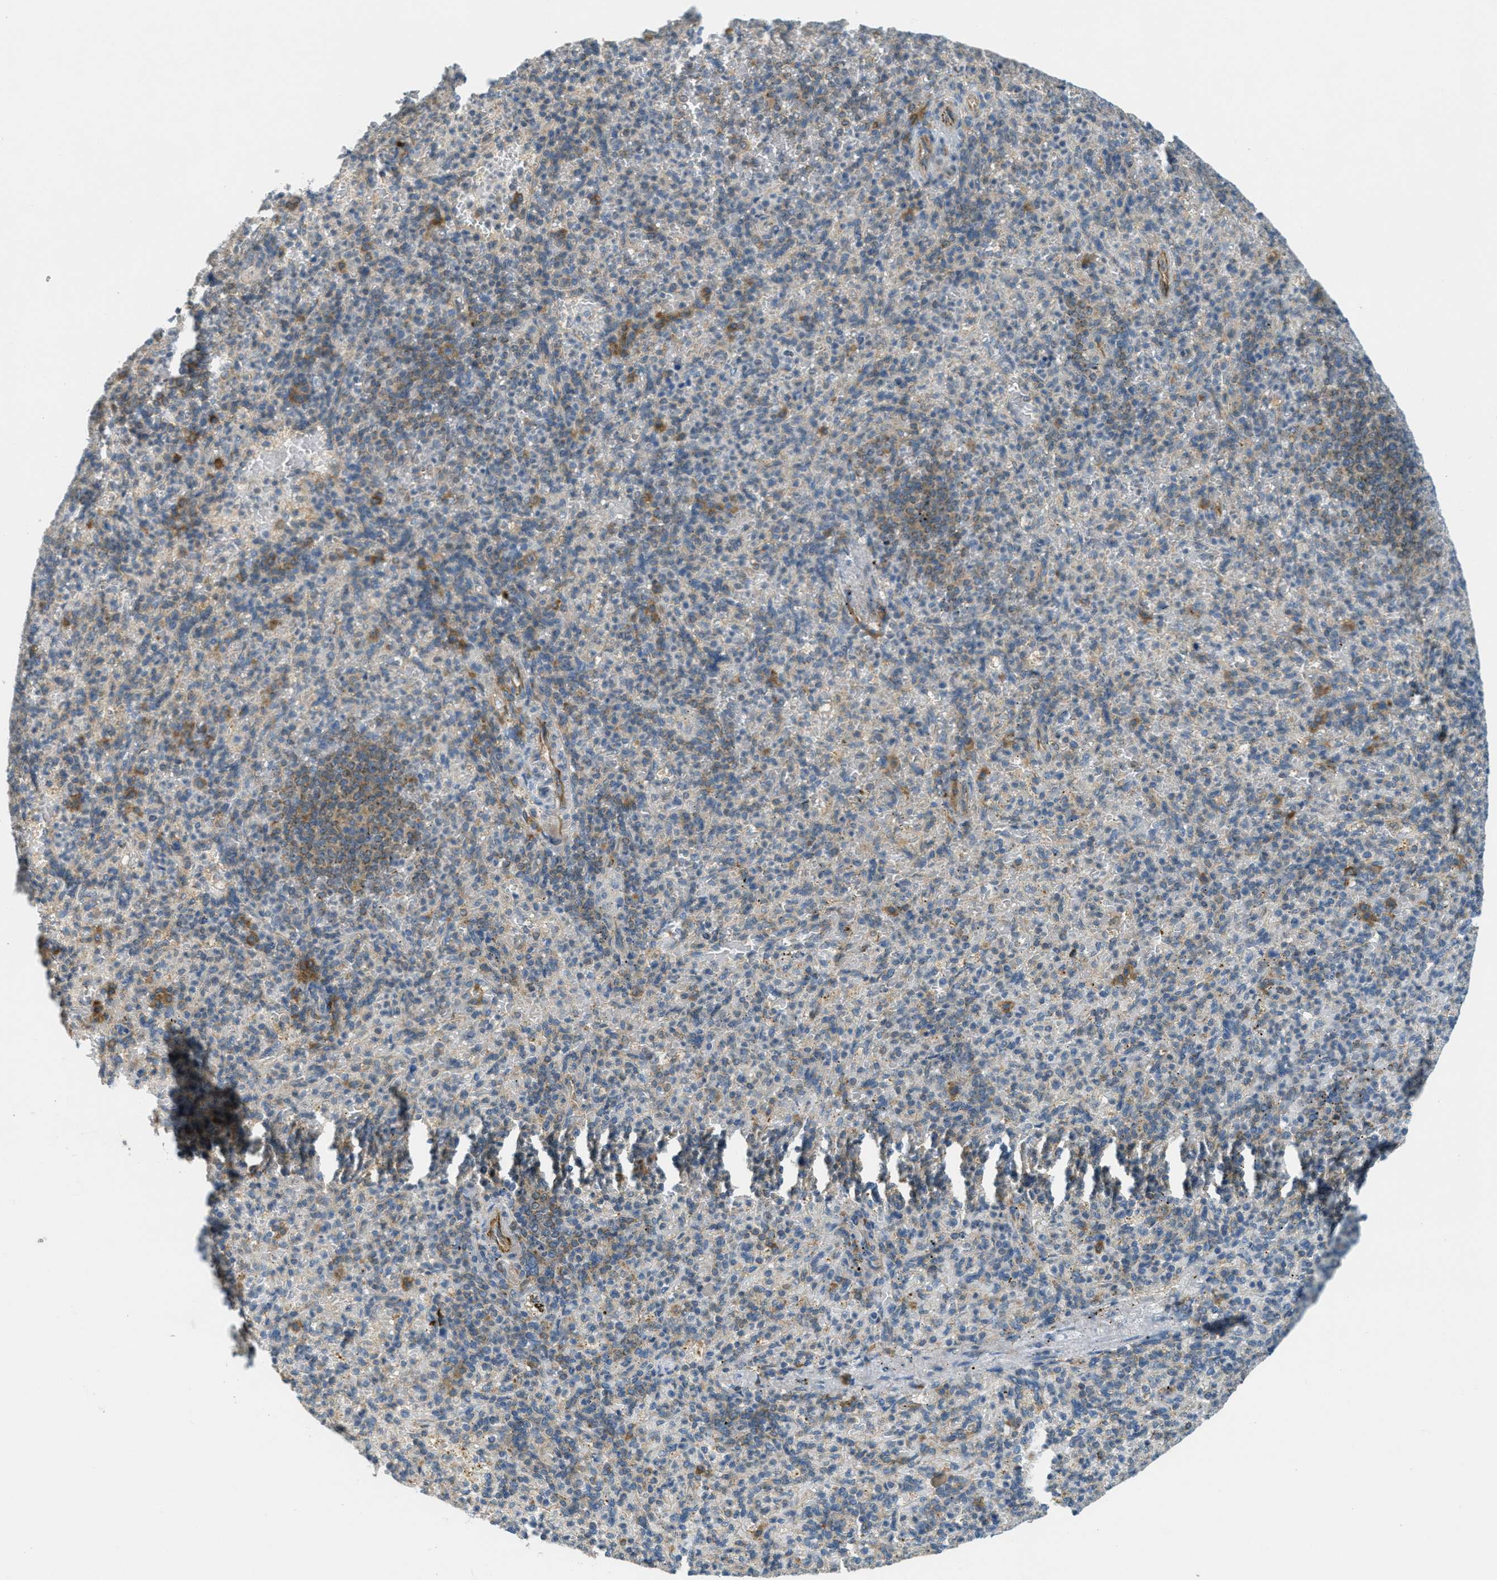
{"staining": {"intensity": "weak", "quantity": "<25%", "location": "cytoplasmic/membranous"}, "tissue": "spleen", "cell_type": "Cells in red pulp", "image_type": "normal", "snomed": [{"axis": "morphology", "description": "Normal tissue, NOS"}, {"axis": "topography", "description": "Spleen"}], "caption": "The immunohistochemistry (IHC) micrograph has no significant expression in cells in red pulp of spleen. (DAB immunohistochemistry (IHC) with hematoxylin counter stain).", "gene": "JCAD", "patient": {"sex": "female", "age": 74}}